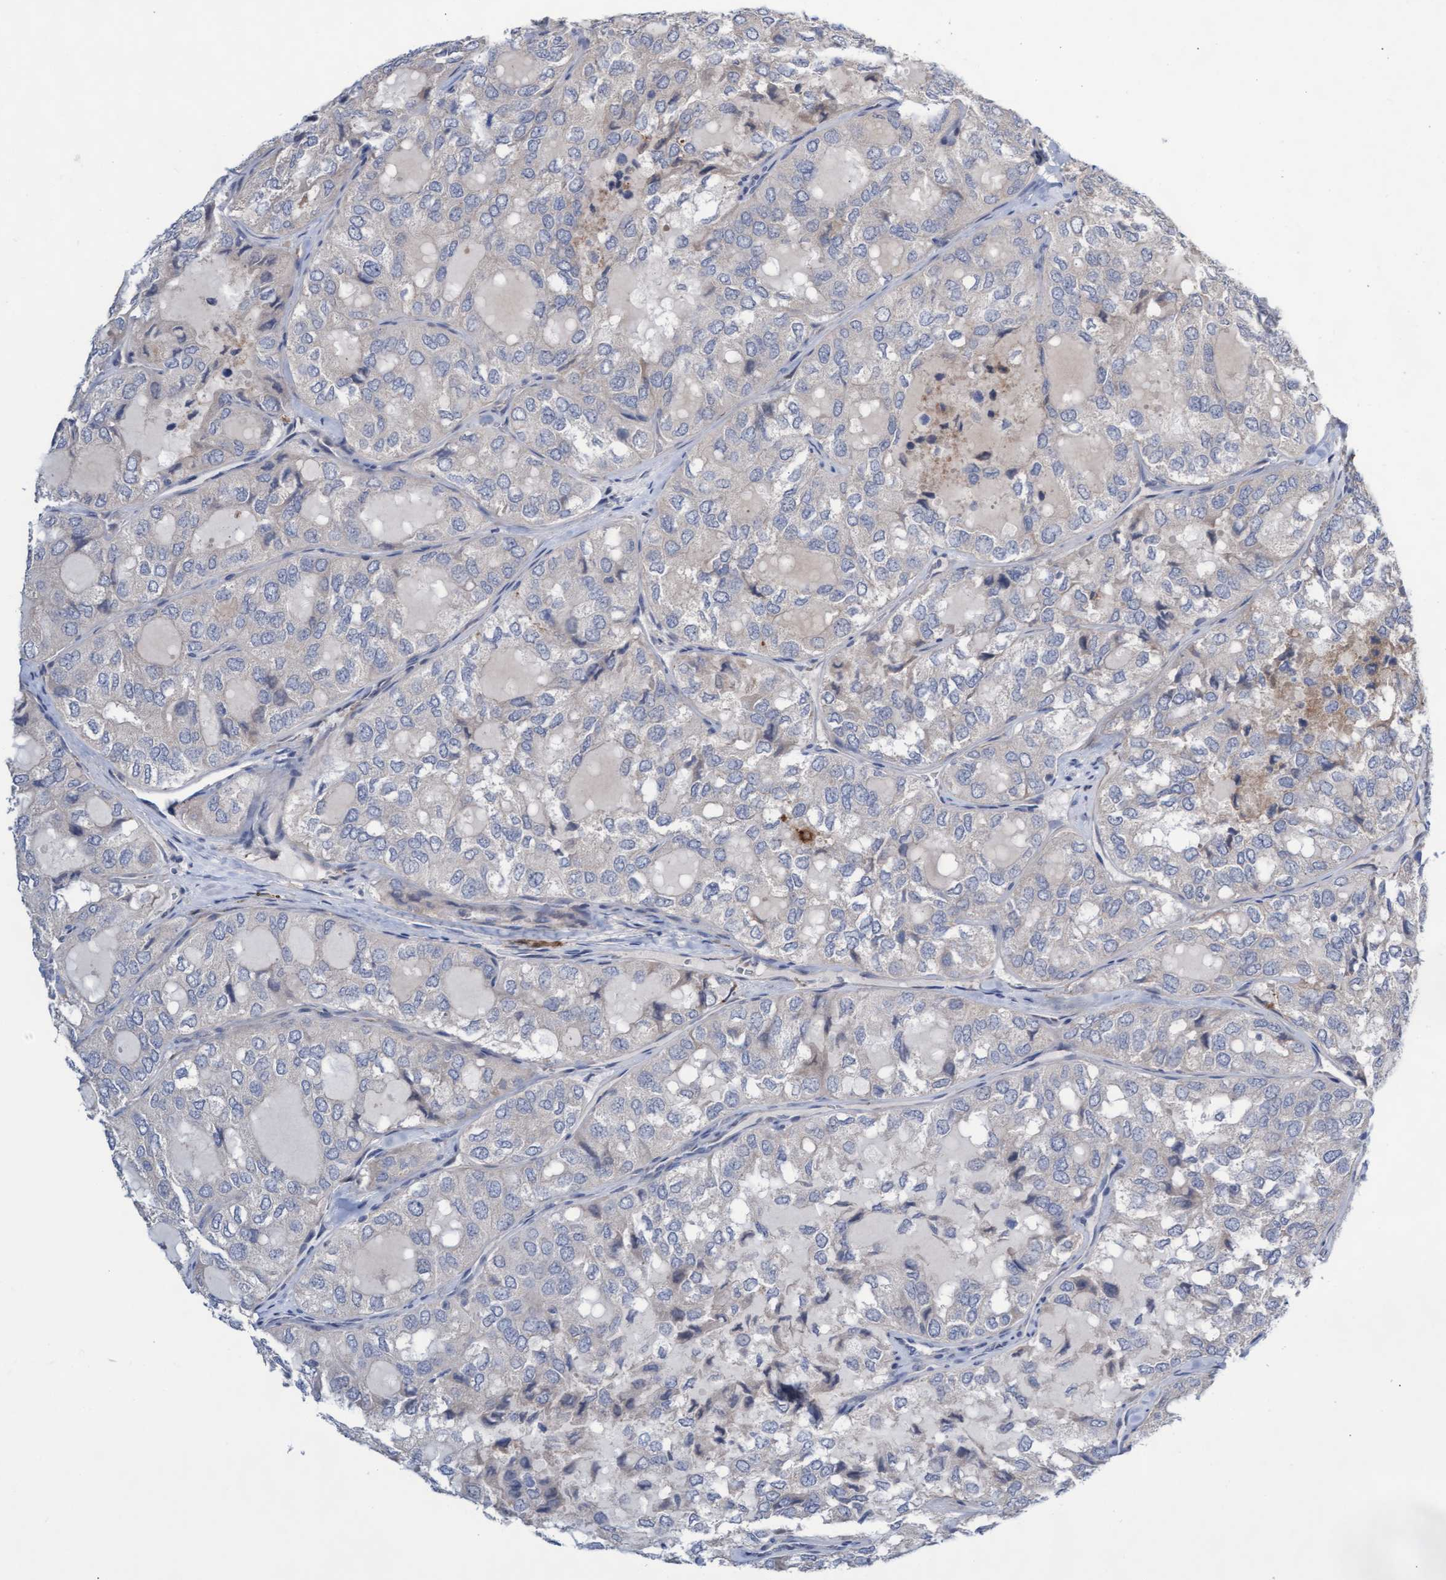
{"staining": {"intensity": "negative", "quantity": "none", "location": "none"}, "tissue": "thyroid cancer", "cell_type": "Tumor cells", "image_type": "cancer", "snomed": [{"axis": "morphology", "description": "Follicular adenoma carcinoma, NOS"}, {"axis": "topography", "description": "Thyroid gland"}], "caption": "Protein analysis of thyroid follicular adenoma carcinoma exhibits no significant positivity in tumor cells.", "gene": "ABCF2", "patient": {"sex": "male", "age": 75}}